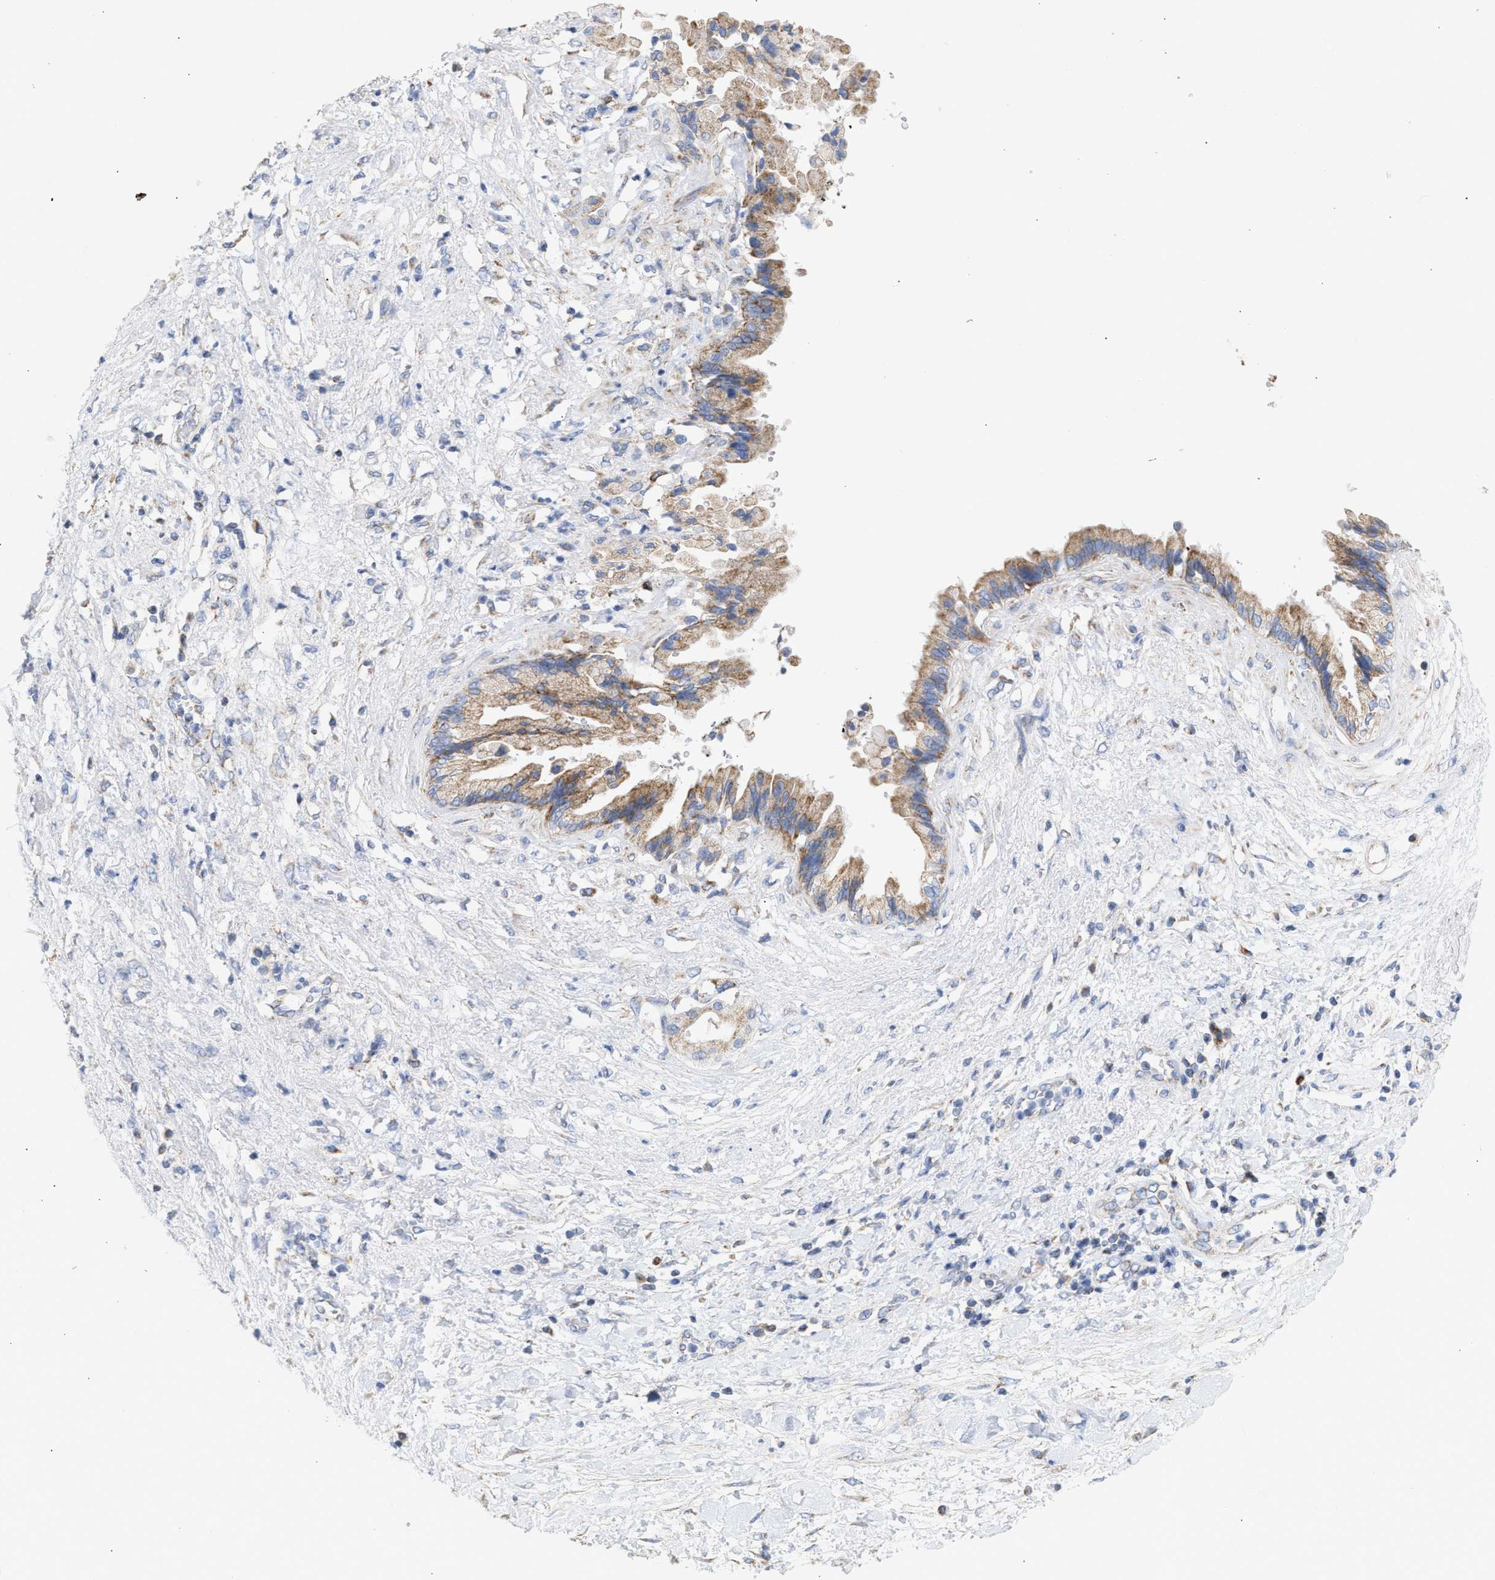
{"staining": {"intensity": "moderate", "quantity": ">75%", "location": "cytoplasmic/membranous"}, "tissue": "pancreatic cancer", "cell_type": "Tumor cells", "image_type": "cancer", "snomed": [{"axis": "morphology", "description": "Adenocarcinoma, NOS"}, {"axis": "topography", "description": "Pancreas"}], "caption": "Brown immunohistochemical staining in human pancreatic cancer exhibits moderate cytoplasmic/membranous staining in approximately >75% of tumor cells. (DAB IHC with brightfield microscopy, high magnification).", "gene": "ACOT13", "patient": {"sex": "female", "age": 60}}